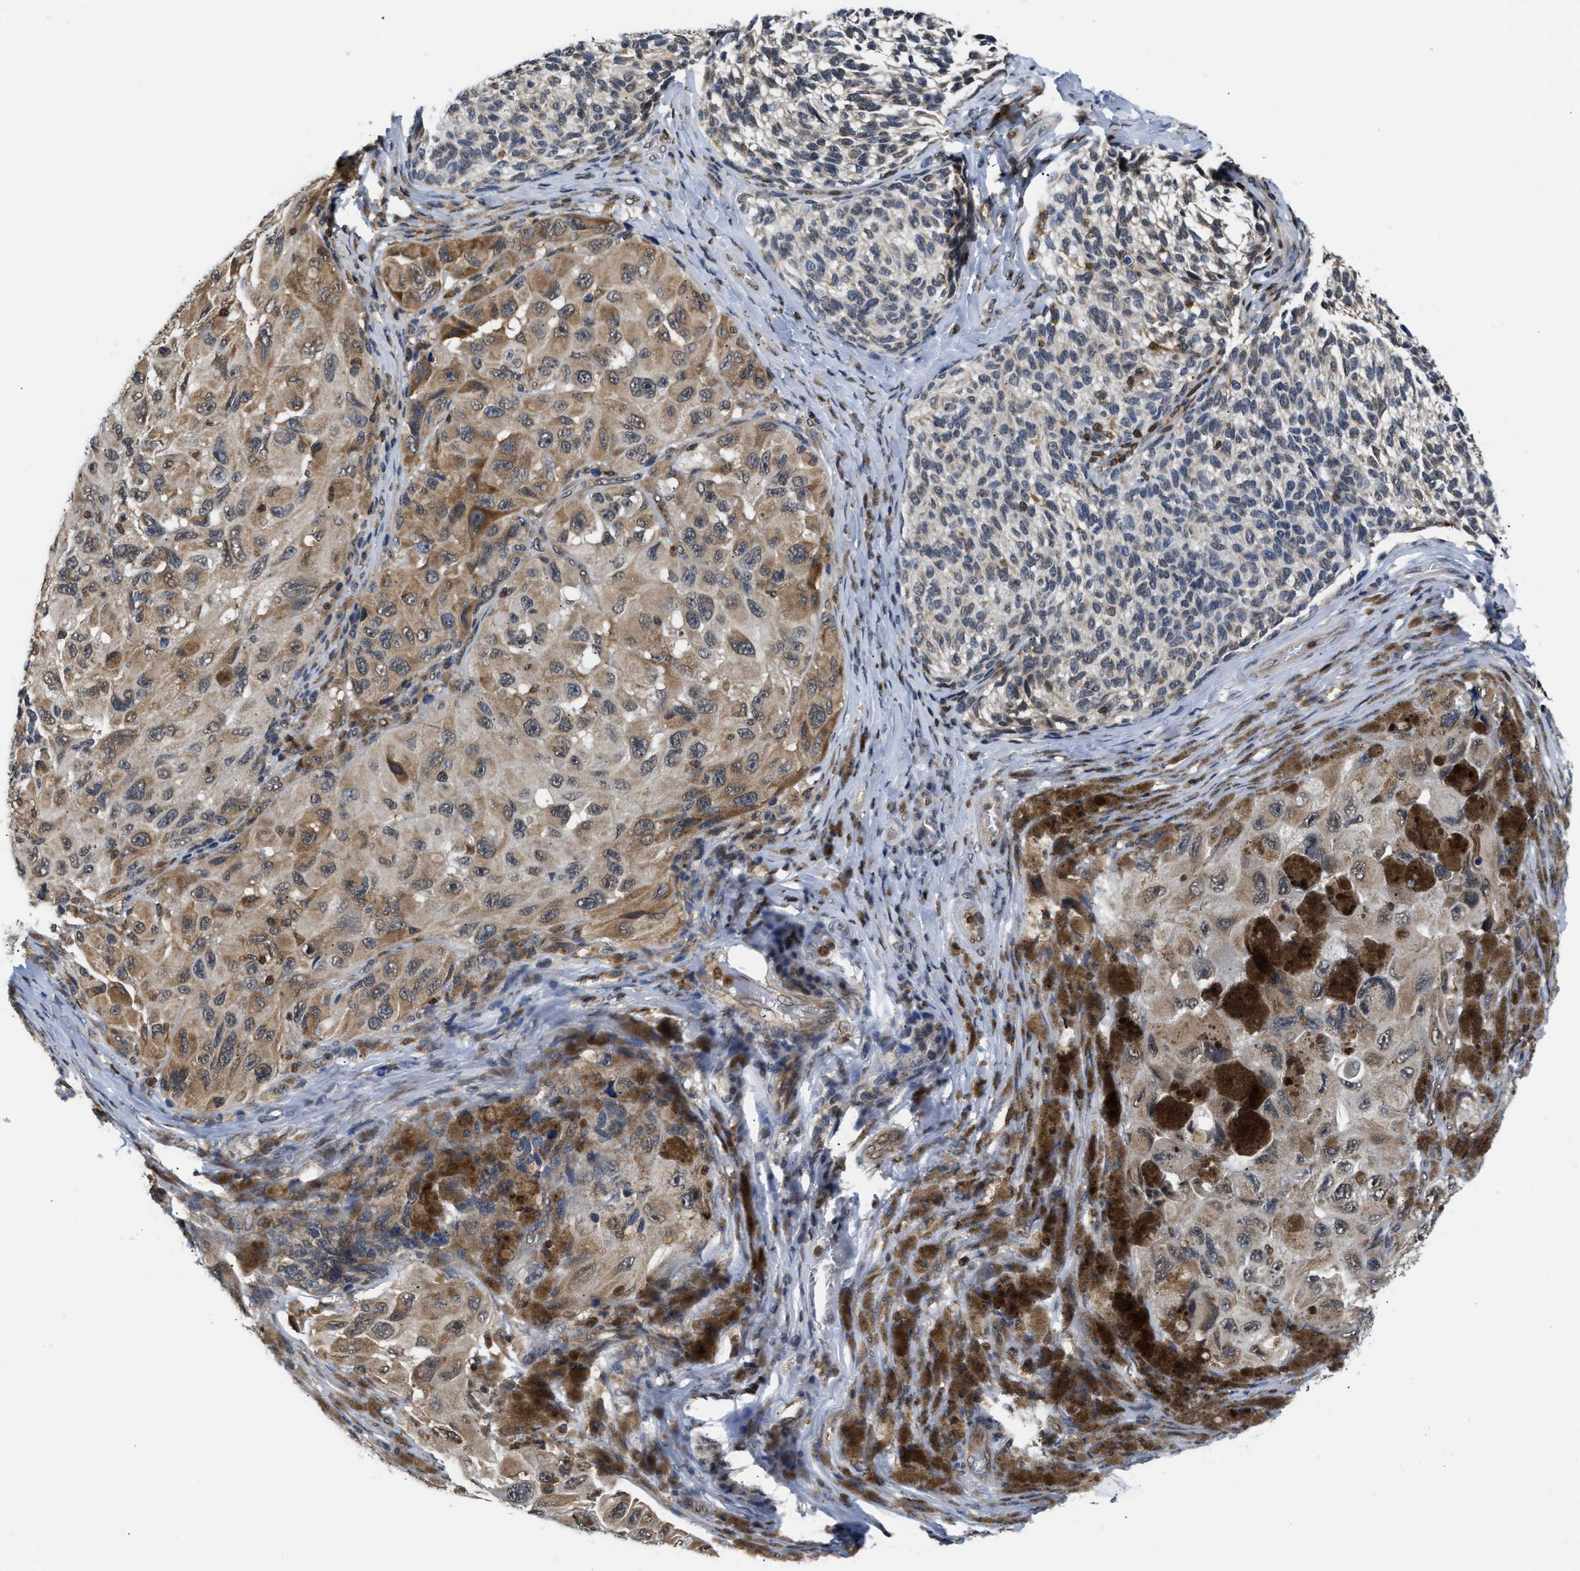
{"staining": {"intensity": "weak", "quantity": "25%-75%", "location": "cytoplasmic/membranous"}, "tissue": "melanoma", "cell_type": "Tumor cells", "image_type": "cancer", "snomed": [{"axis": "morphology", "description": "Malignant melanoma, NOS"}, {"axis": "topography", "description": "Skin"}], "caption": "A micrograph of malignant melanoma stained for a protein displays weak cytoplasmic/membranous brown staining in tumor cells.", "gene": "STK10", "patient": {"sex": "female", "age": 73}}